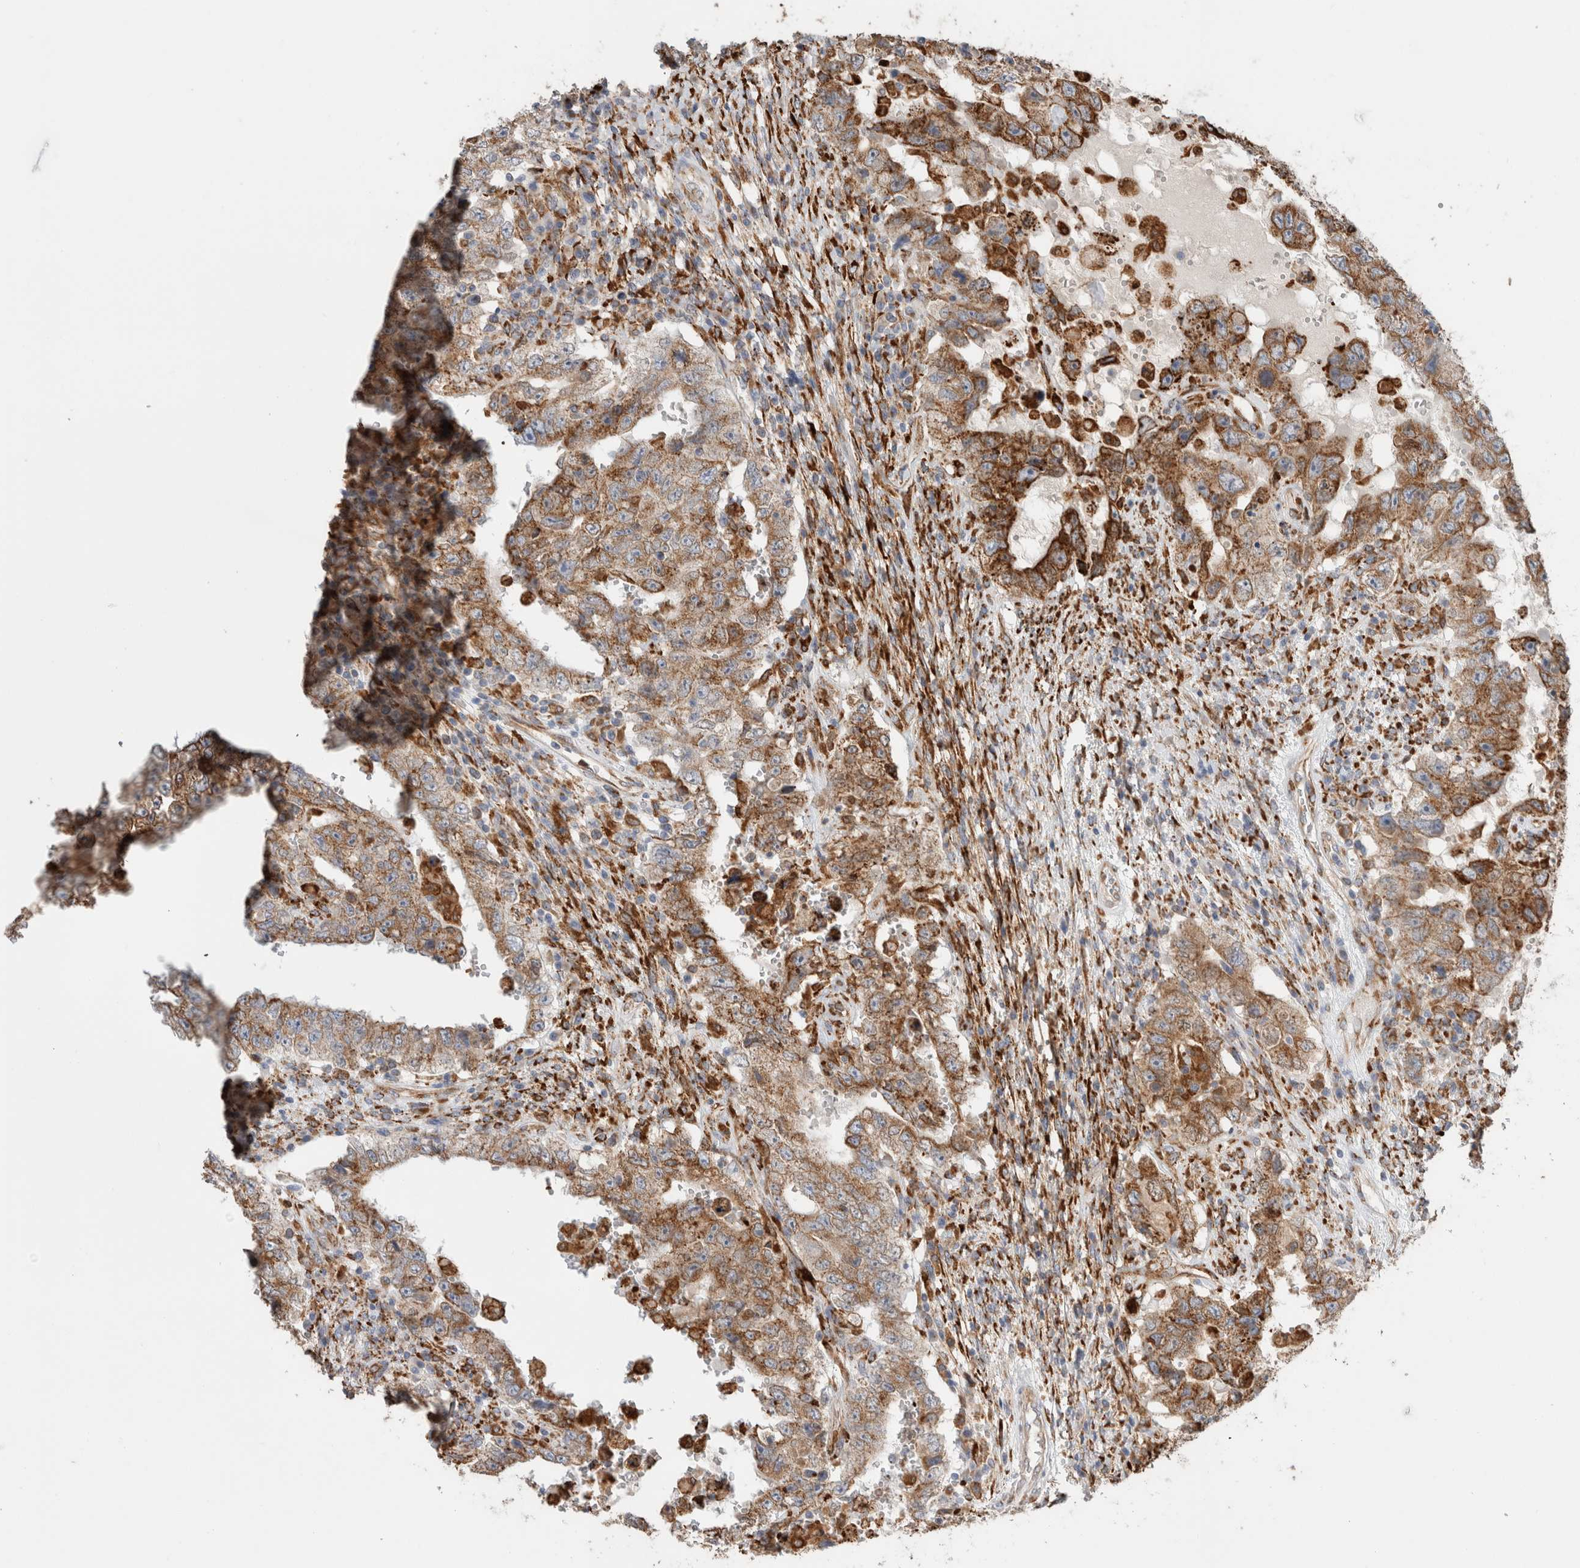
{"staining": {"intensity": "moderate", "quantity": ">75%", "location": "cytoplasmic/membranous"}, "tissue": "testis cancer", "cell_type": "Tumor cells", "image_type": "cancer", "snomed": [{"axis": "morphology", "description": "Carcinoma, Embryonal, NOS"}, {"axis": "topography", "description": "Testis"}], "caption": "IHC of testis cancer demonstrates medium levels of moderate cytoplasmic/membranous positivity in approximately >75% of tumor cells.", "gene": "P4HA1", "patient": {"sex": "male", "age": 26}}